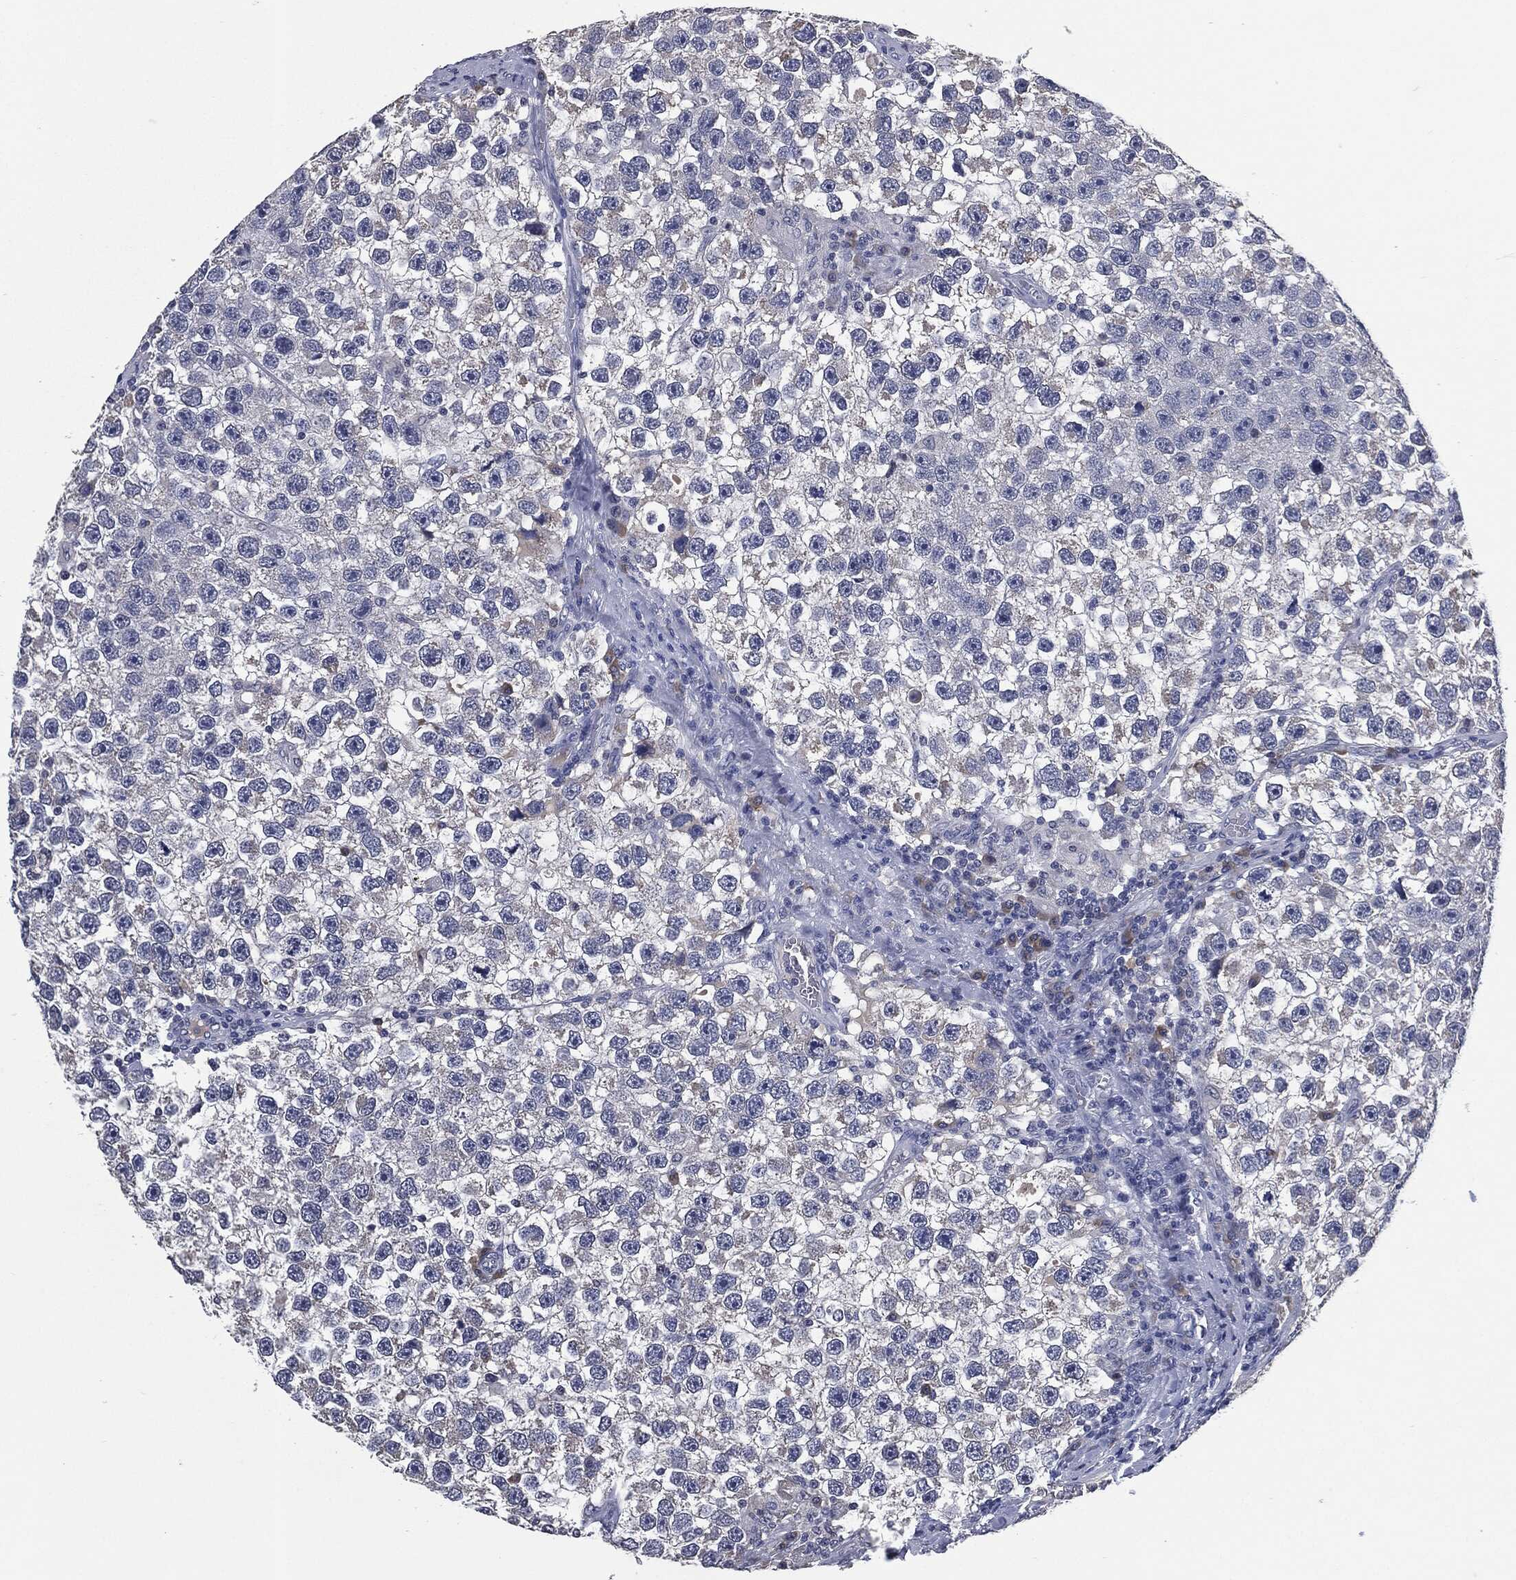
{"staining": {"intensity": "negative", "quantity": "none", "location": "none"}, "tissue": "testis cancer", "cell_type": "Tumor cells", "image_type": "cancer", "snomed": [{"axis": "morphology", "description": "Seminoma, NOS"}, {"axis": "topography", "description": "Testis"}], "caption": "Immunohistochemistry of testis cancer shows no expression in tumor cells.", "gene": "IL2RG", "patient": {"sex": "male", "age": 26}}